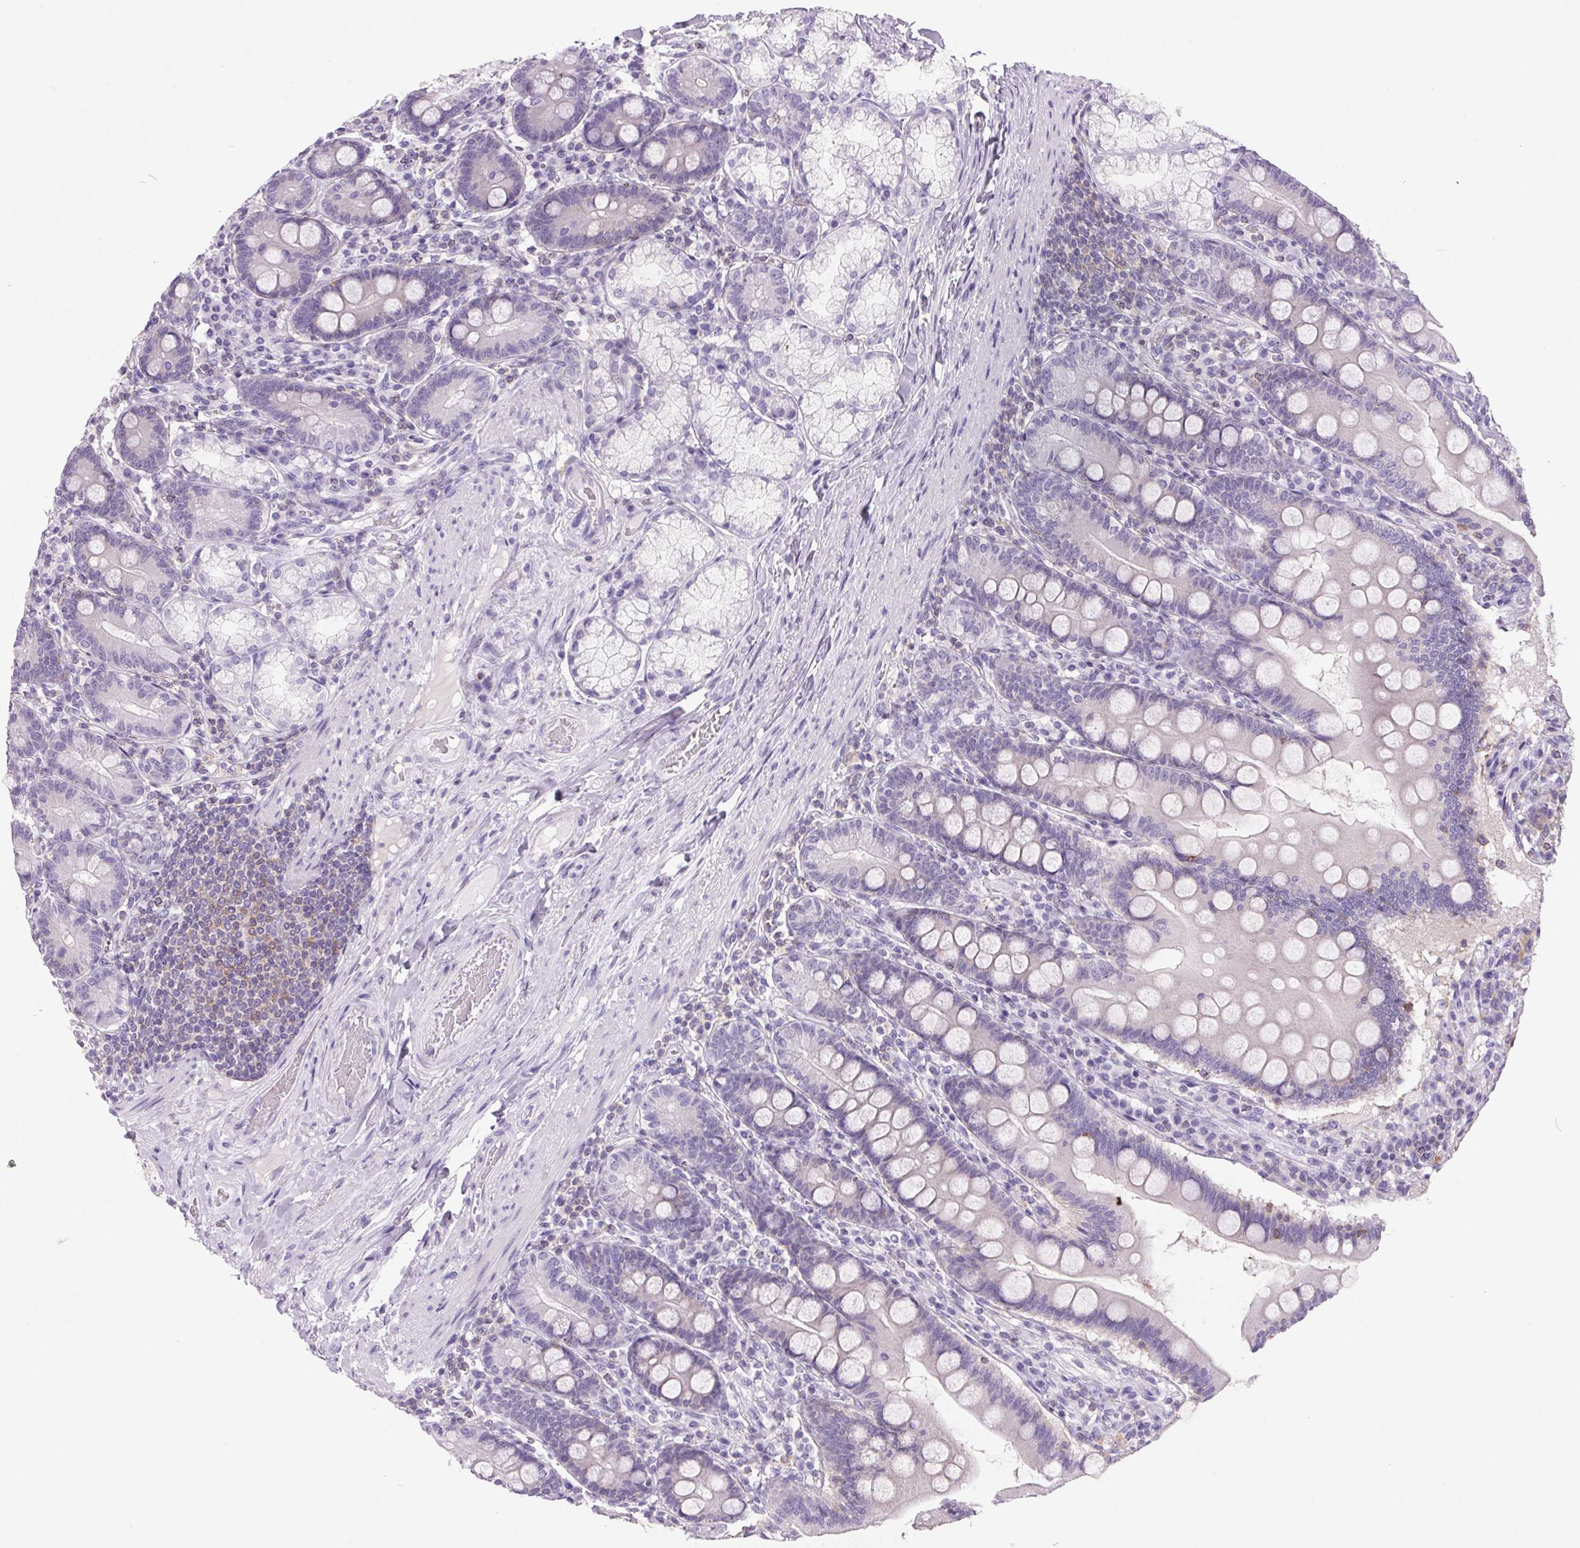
{"staining": {"intensity": "negative", "quantity": "none", "location": "none"}, "tissue": "duodenum", "cell_type": "Glandular cells", "image_type": "normal", "snomed": [{"axis": "morphology", "description": "Normal tissue, NOS"}, {"axis": "topography", "description": "Duodenum"}], "caption": "DAB immunohistochemical staining of benign duodenum shows no significant positivity in glandular cells.", "gene": "S100A2", "patient": {"sex": "female", "age": 67}}